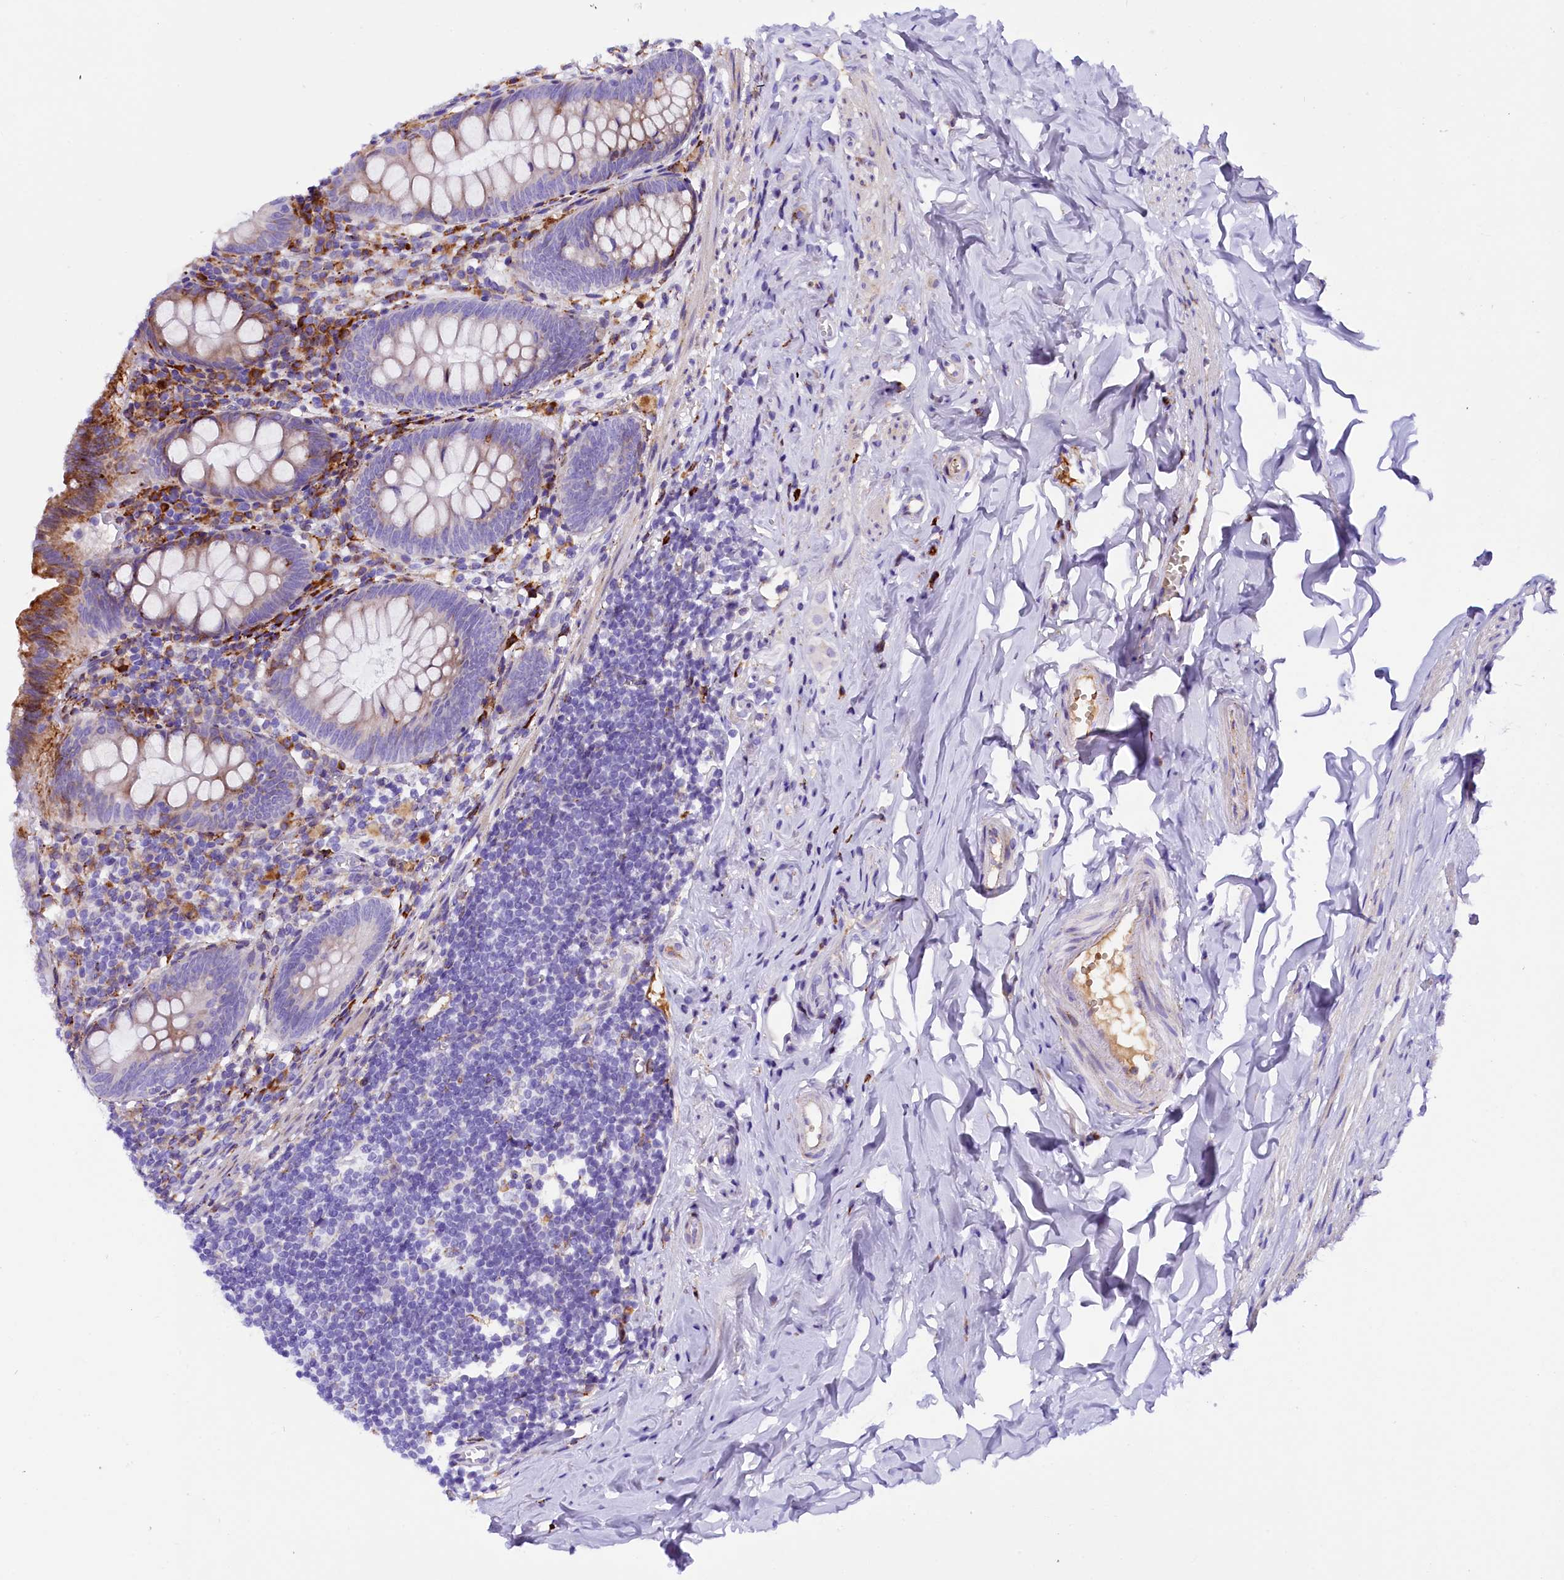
{"staining": {"intensity": "strong", "quantity": "25%-75%", "location": "cytoplasmic/membranous"}, "tissue": "appendix", "cell_type": "Glandular cells", "image_type": "normal", "snomed": [{"axis": "morphology", "description": "Normal tissue, NOS"}, {"axis": "topography", "description": "Appendix"}], "caption": "Benign appendix reveals strong cytoplasmic/membranous positivity in approximately 25%-75% of glandular cells, visualized by immunohistochemistry. Using DAB (brown) and hematoxylin (blue) stains, captured at high magnification using brightfield microscopy.", "gene": "CMTR2", "patient": {"sex": "female", "age": 51}}